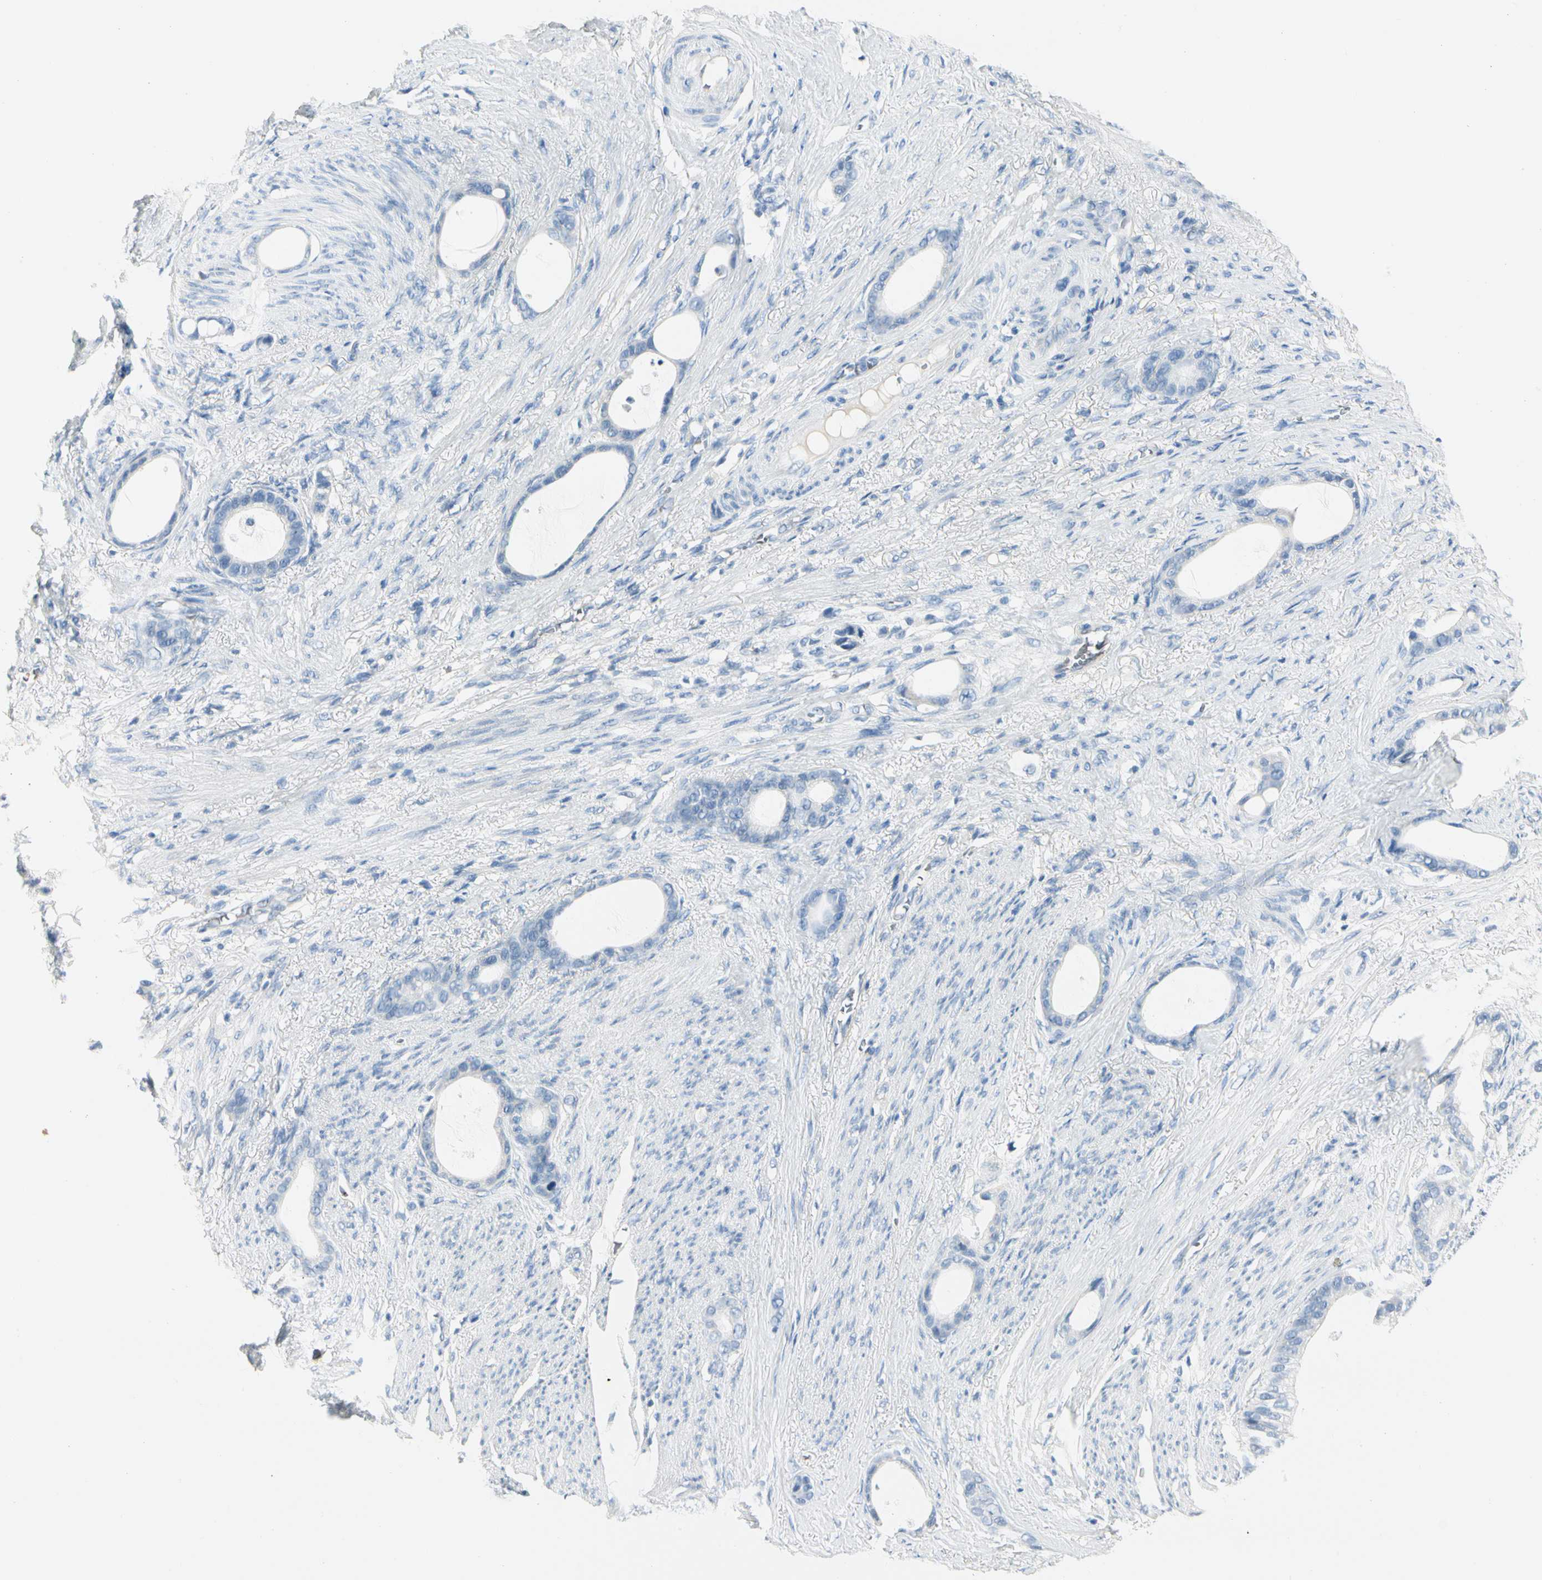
{"staining": {"intensity": "negative", "quantity": "none", "location": "none"}, "tissue": "stomach cancer", "cell_type": "Tumor cells", "image_type": "cancer", "snomed": [{"axis": "morphology", "description": "Adenocarcinoma, NOS"}, {"axis": "topography", "description": "Stomach"}], "caption": "Tumor cells show no significant protein staining in stomach adenocarcinoma. (Brightfield microscopy of DAB immunohistochemistry (IHC) at high magnification).", "gene": "CA1", "patient": {"sex": "female", "age": 75}}